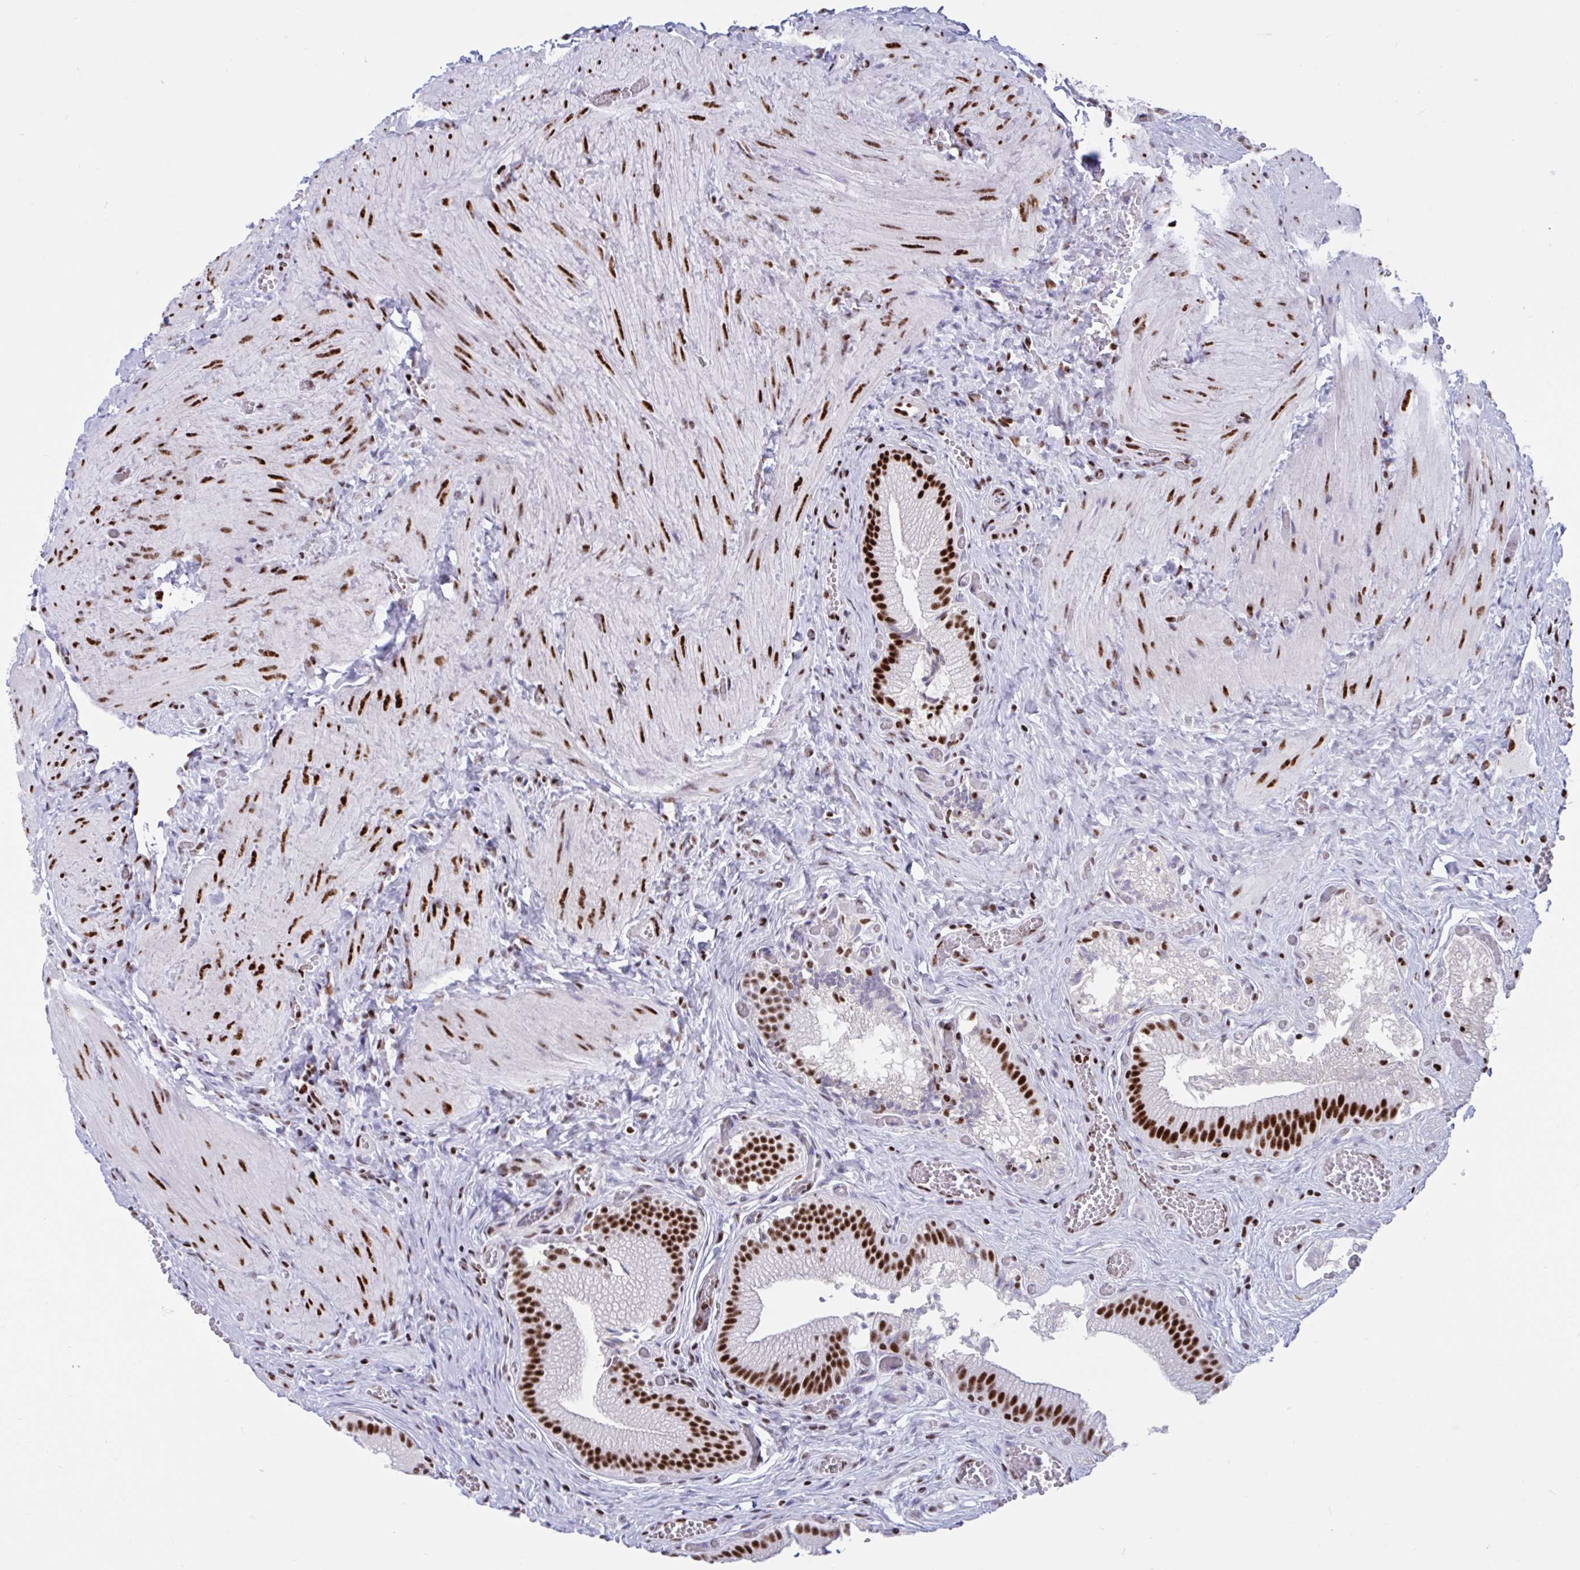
{"staining": {"intensity": "strong", "quantity": ">75%", "location": "nuclear"}, "tissue": "gallbladder", "cell_type": "Glandular cells", "image_type": "normal", "snomed": [{"axis": "morphology", "description": "Normal tissue, NOS"}, {"axis": "topography", "description": "Gallbladder"}], "caption": "Strong nuclear staining is appreciated in about >75% of glandular cells in benign gallbladder.", "gene": "IKZF2", "patient": {"sex": "male", "age": 17}}